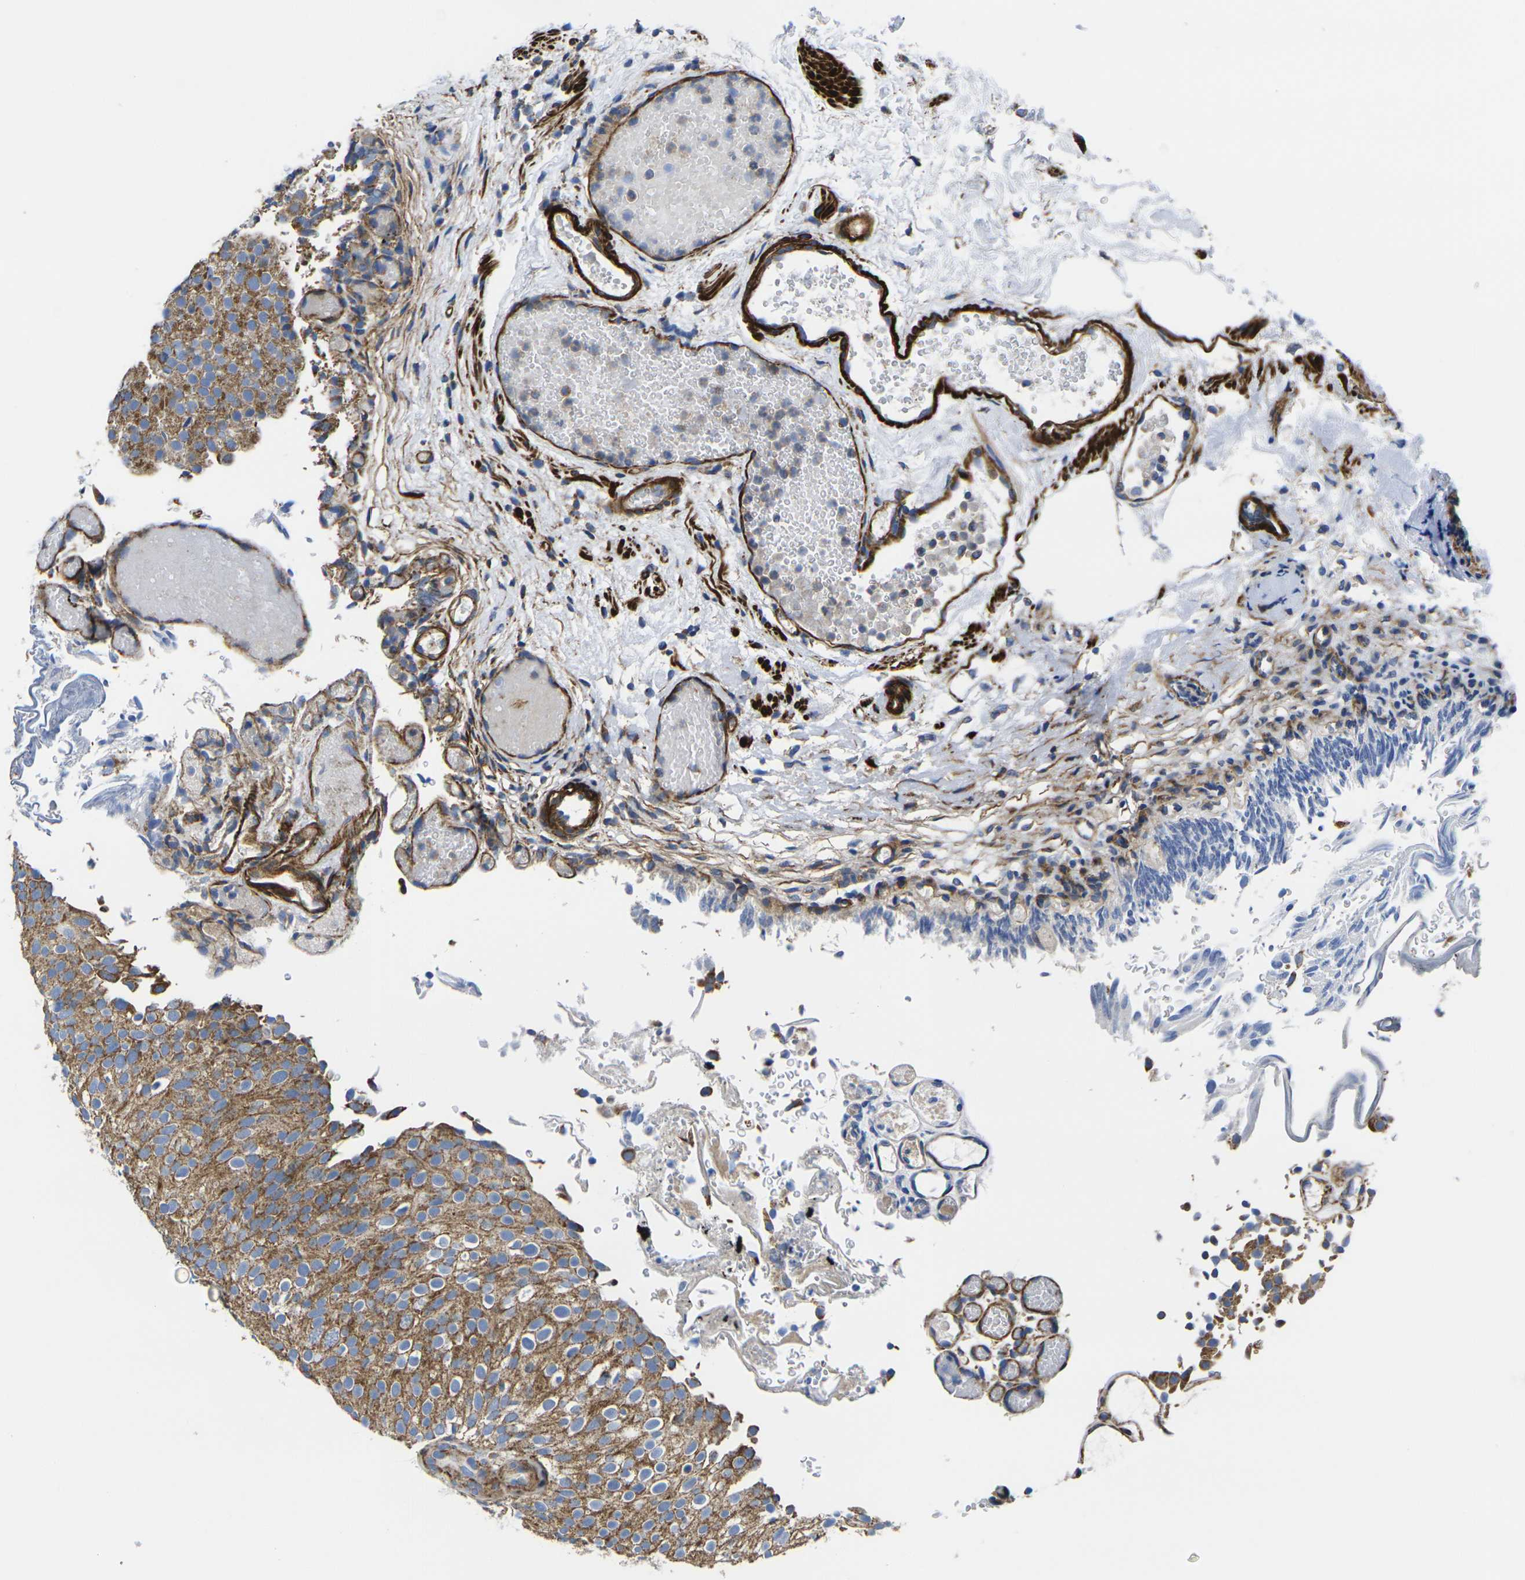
{"staining": {"intensity": "moderate", "quantity": ">75%", "location": "cytoplasmic/membranous"}, "tissue": "urothelial cancer", "cell_type": "Tumor cells", "image_type": "cancer", "snomed": [{"axis": "morphology", "description": "Urothelial carcinoma, Low grade"}, {"axis": "topography", "description": "Urinary bladder"}], "caption": "A histopathology image of low-grade urothelial carcinoma stained for a protein reveals moderate cytoplasmic/membranous brown staining in tumor cells.", "gene": "GPR4", "patient": {"sex": "male", "age": 78}}